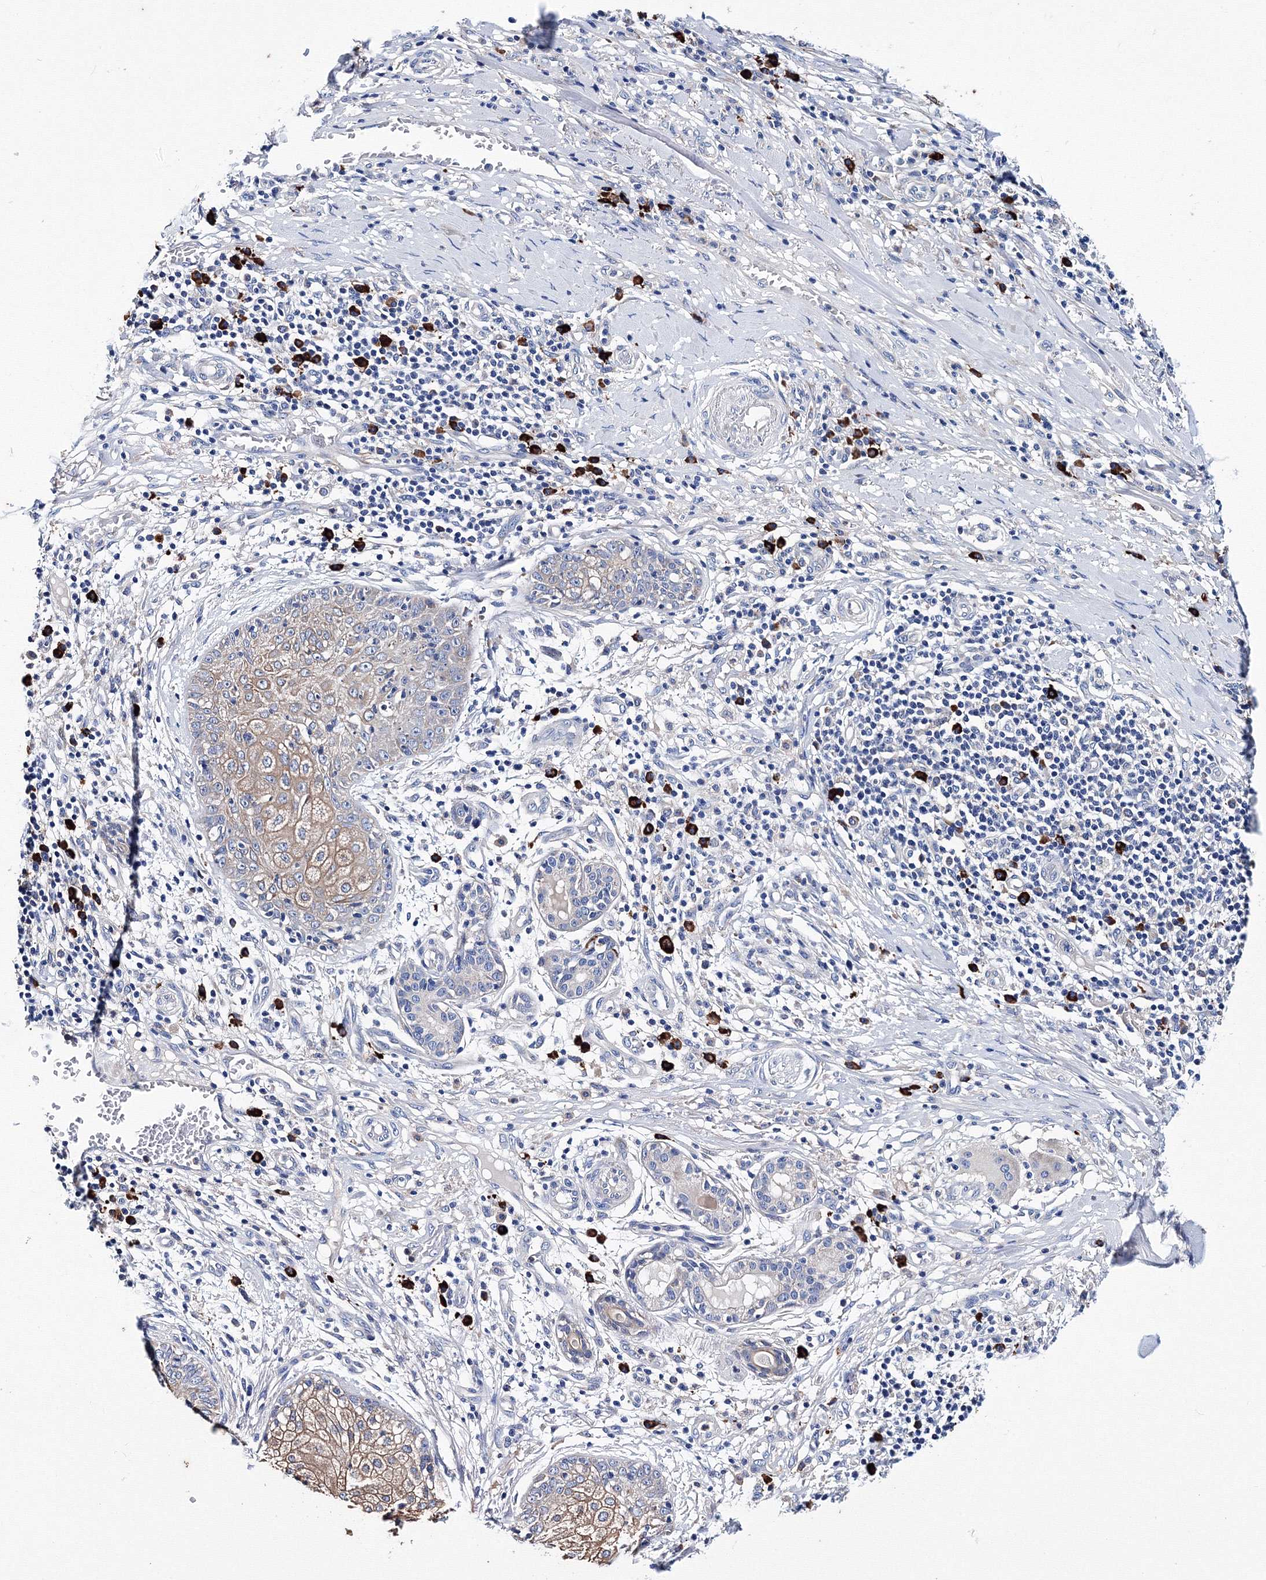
{"staining": {"intensity": "moderate", "quantity": "25%-75%", "location": "cytoplasmic/membranous"}, "tissue": "skin cancer", "cell_type": "Tumor cells", "image_type": "cancer", "snomed": [{"axis": "morphology", "description": "Squamous cell carcinoma, NOS"}, {"axis": "topography", "description": "Skin"}], "caption": "Immunohistochemical staining of human skin cancer (squamous cell carcinoma) displays moderate cytoplasmic/membranous protein expression in about 25%-75% of tumor cells.", "gene": "TRPM2", "patient": {"sex": "female", "age": 88}}